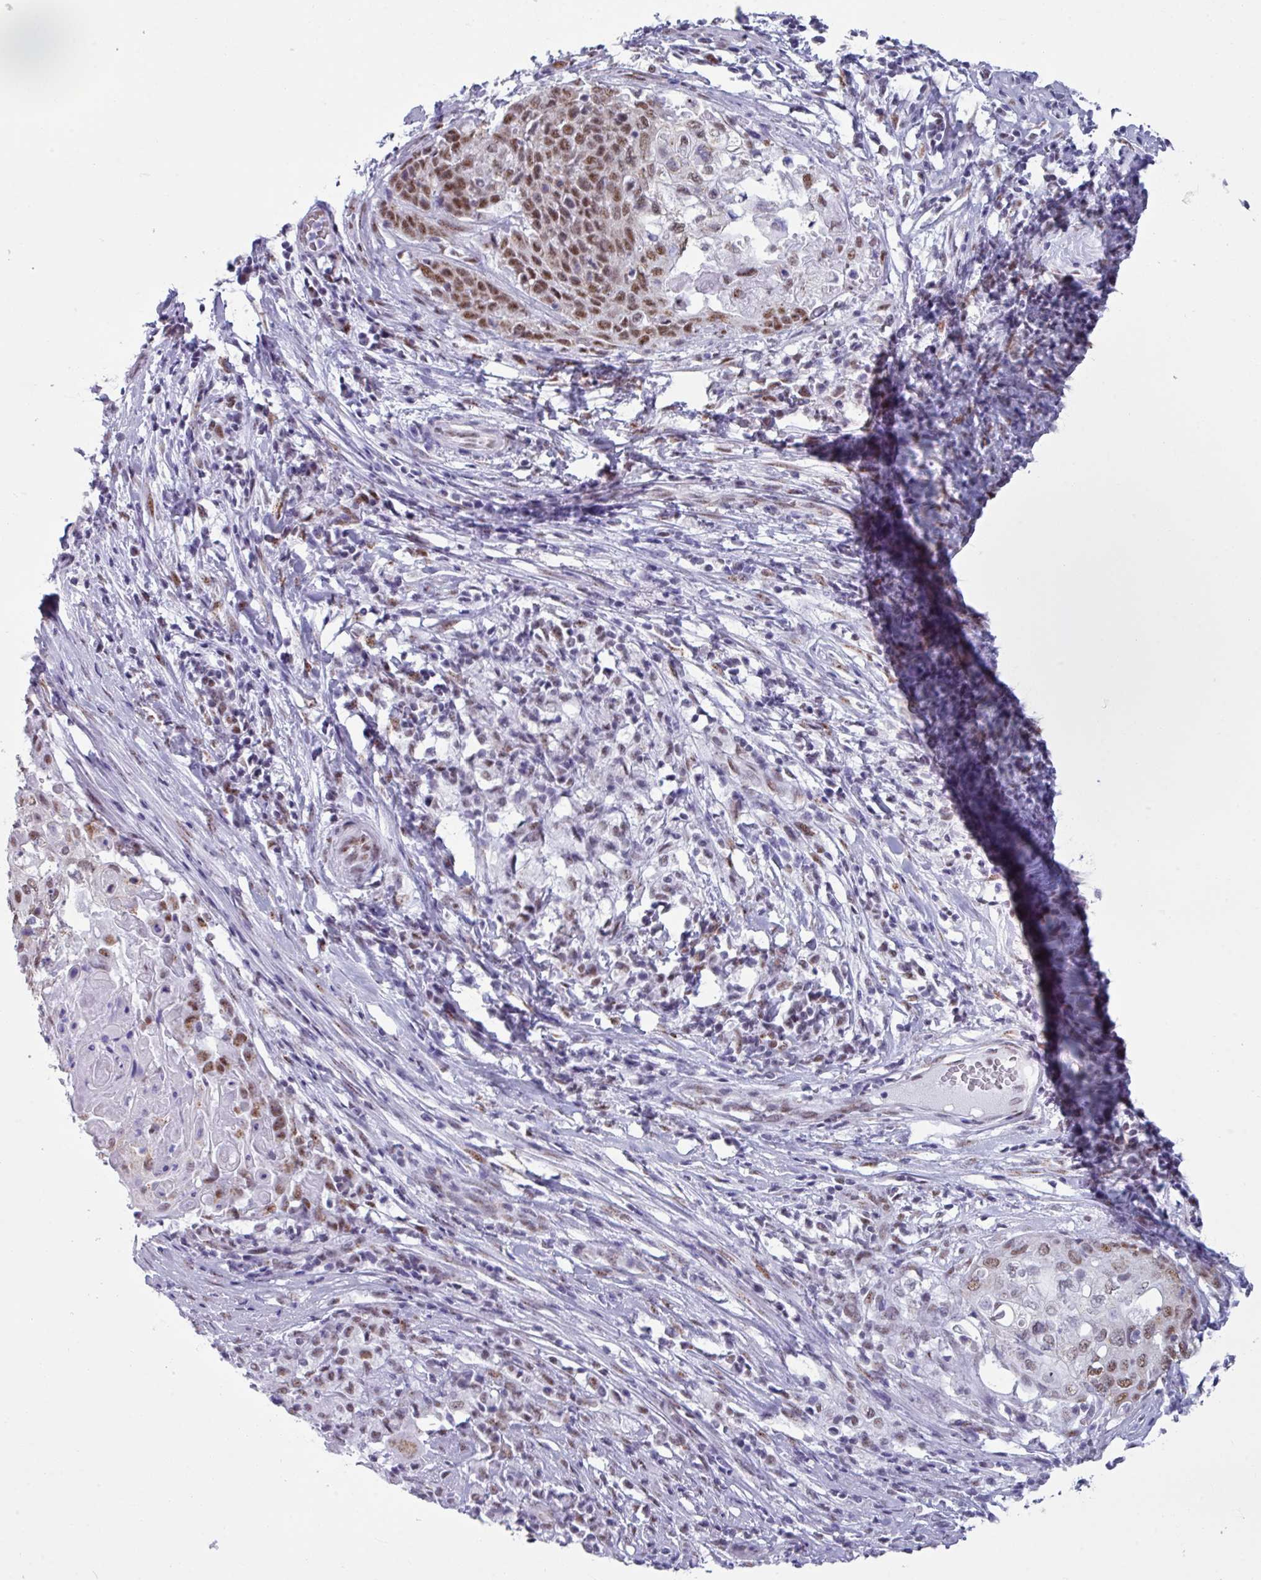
{"staining": {"intensity": "moderate", "quantity": ">75%", "location": "nuclear"}, "tissue": "cervical cancer", "cell_type": "Tumor cells", "image_type": "cancer", "snomed": [{"axis": "morphology", "description": "Squamous cell carcinoma, NOS"}, {"axis": "topography", "description": "Cervix"}], "caption": "Immunohistochemical staining of human cervical cancer displays medium levels of moderate nuclear protein expression in approximately >75% of tumor cells.", "gene": "PUF60", "patient": {"sex": "female", "age": 39}}